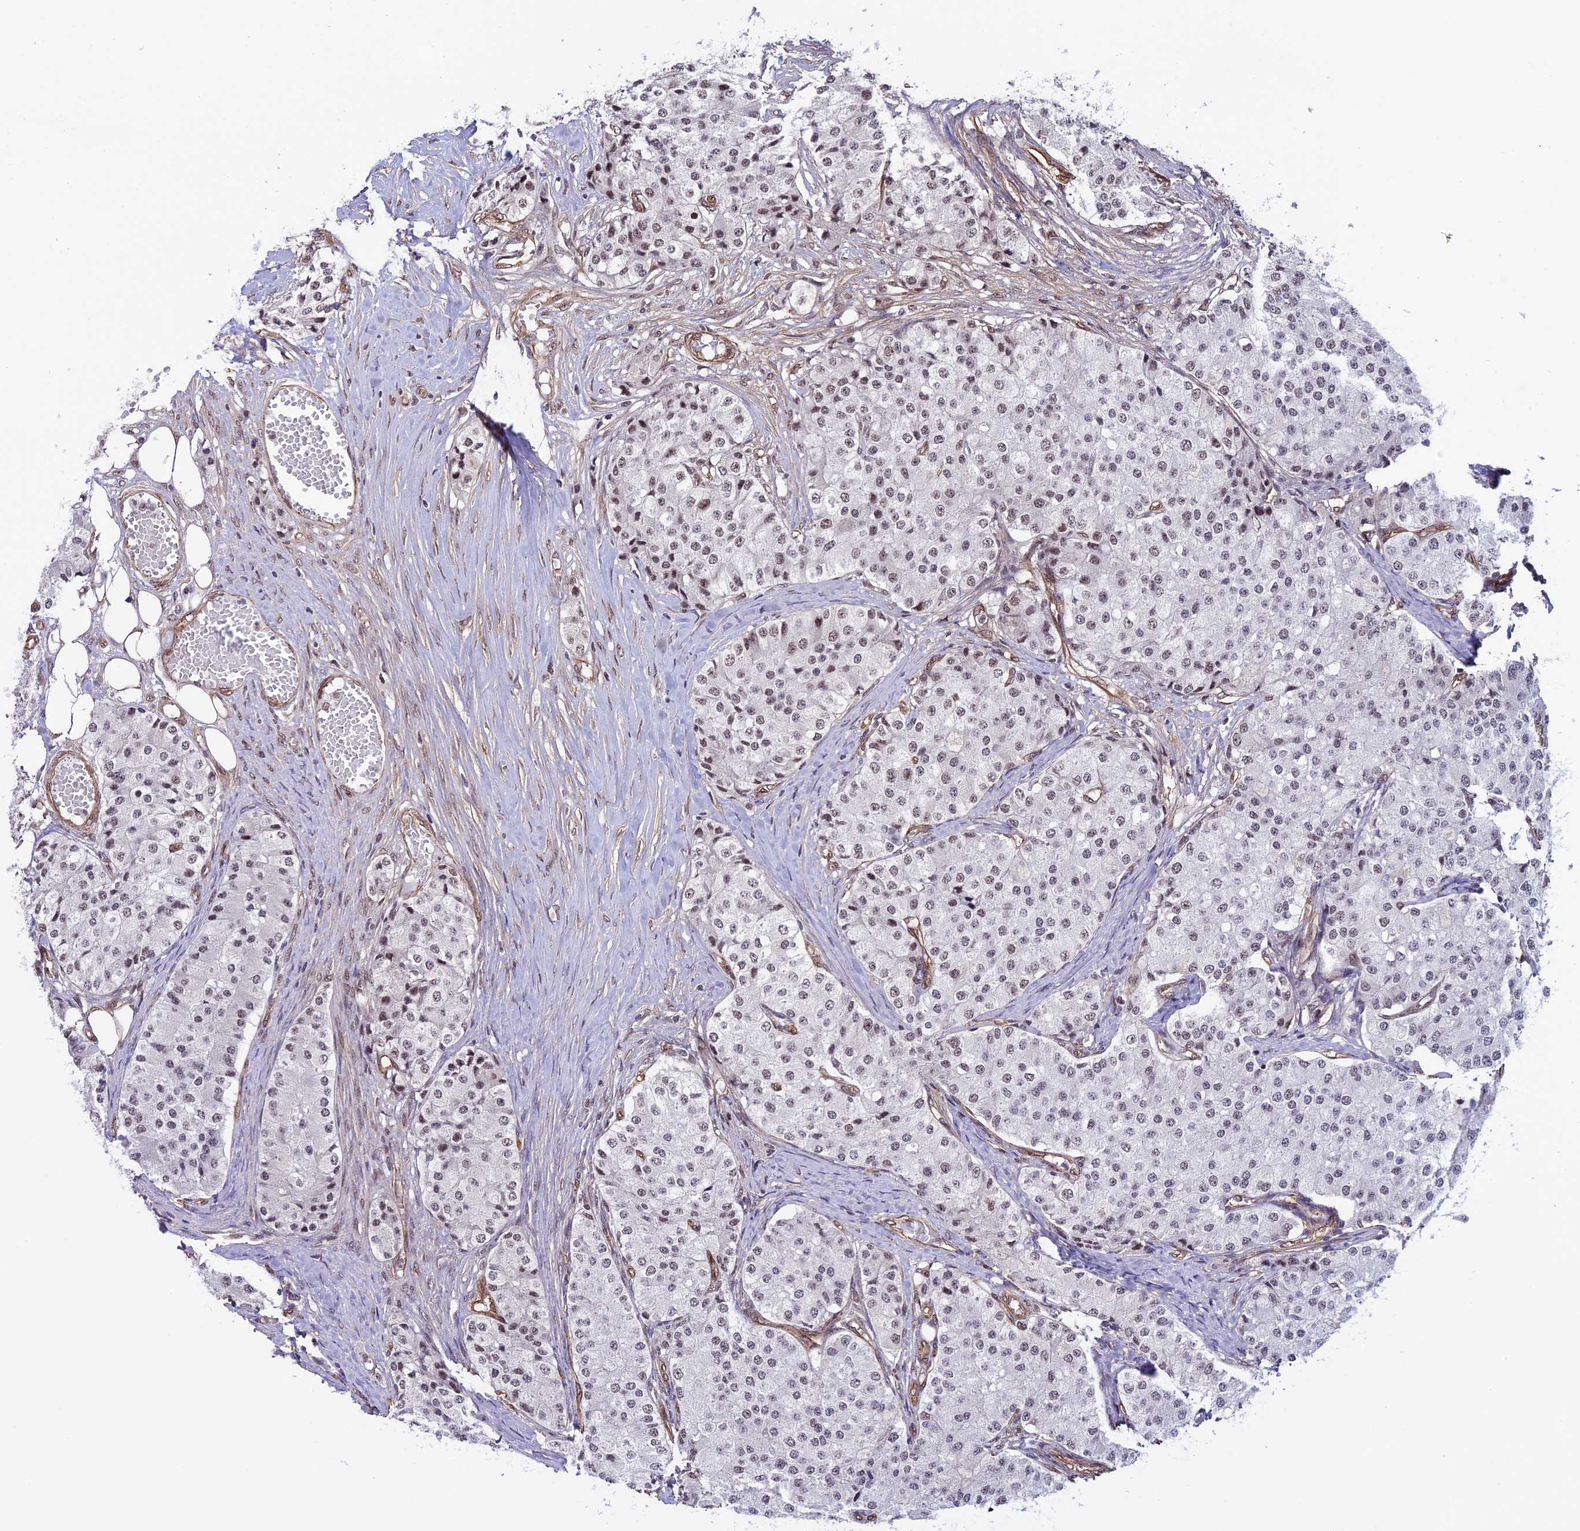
{"staining": {"intensity": "negative", "quantity": "none", "location": "none"}, "tissue": "carcinoid", "cell_type": "Tumor cells", "image_type": "cancer", "snomed": [{"axis": "morphology", "description": "Carcinoid, malignant, NOS"}, {"axis": "topography", "description": "Colon"}], "caption": "Protein analysis of carcinoid demonstrates no significant staining in tumor cells. The staining is performed using DAB (3,3'-diaminobenzidine) brown chromogen with nuclei counter-stained in using hematoxylin.", "gene": "MPHOSPH8", "patient": {"sex": "female", "age": 52}}